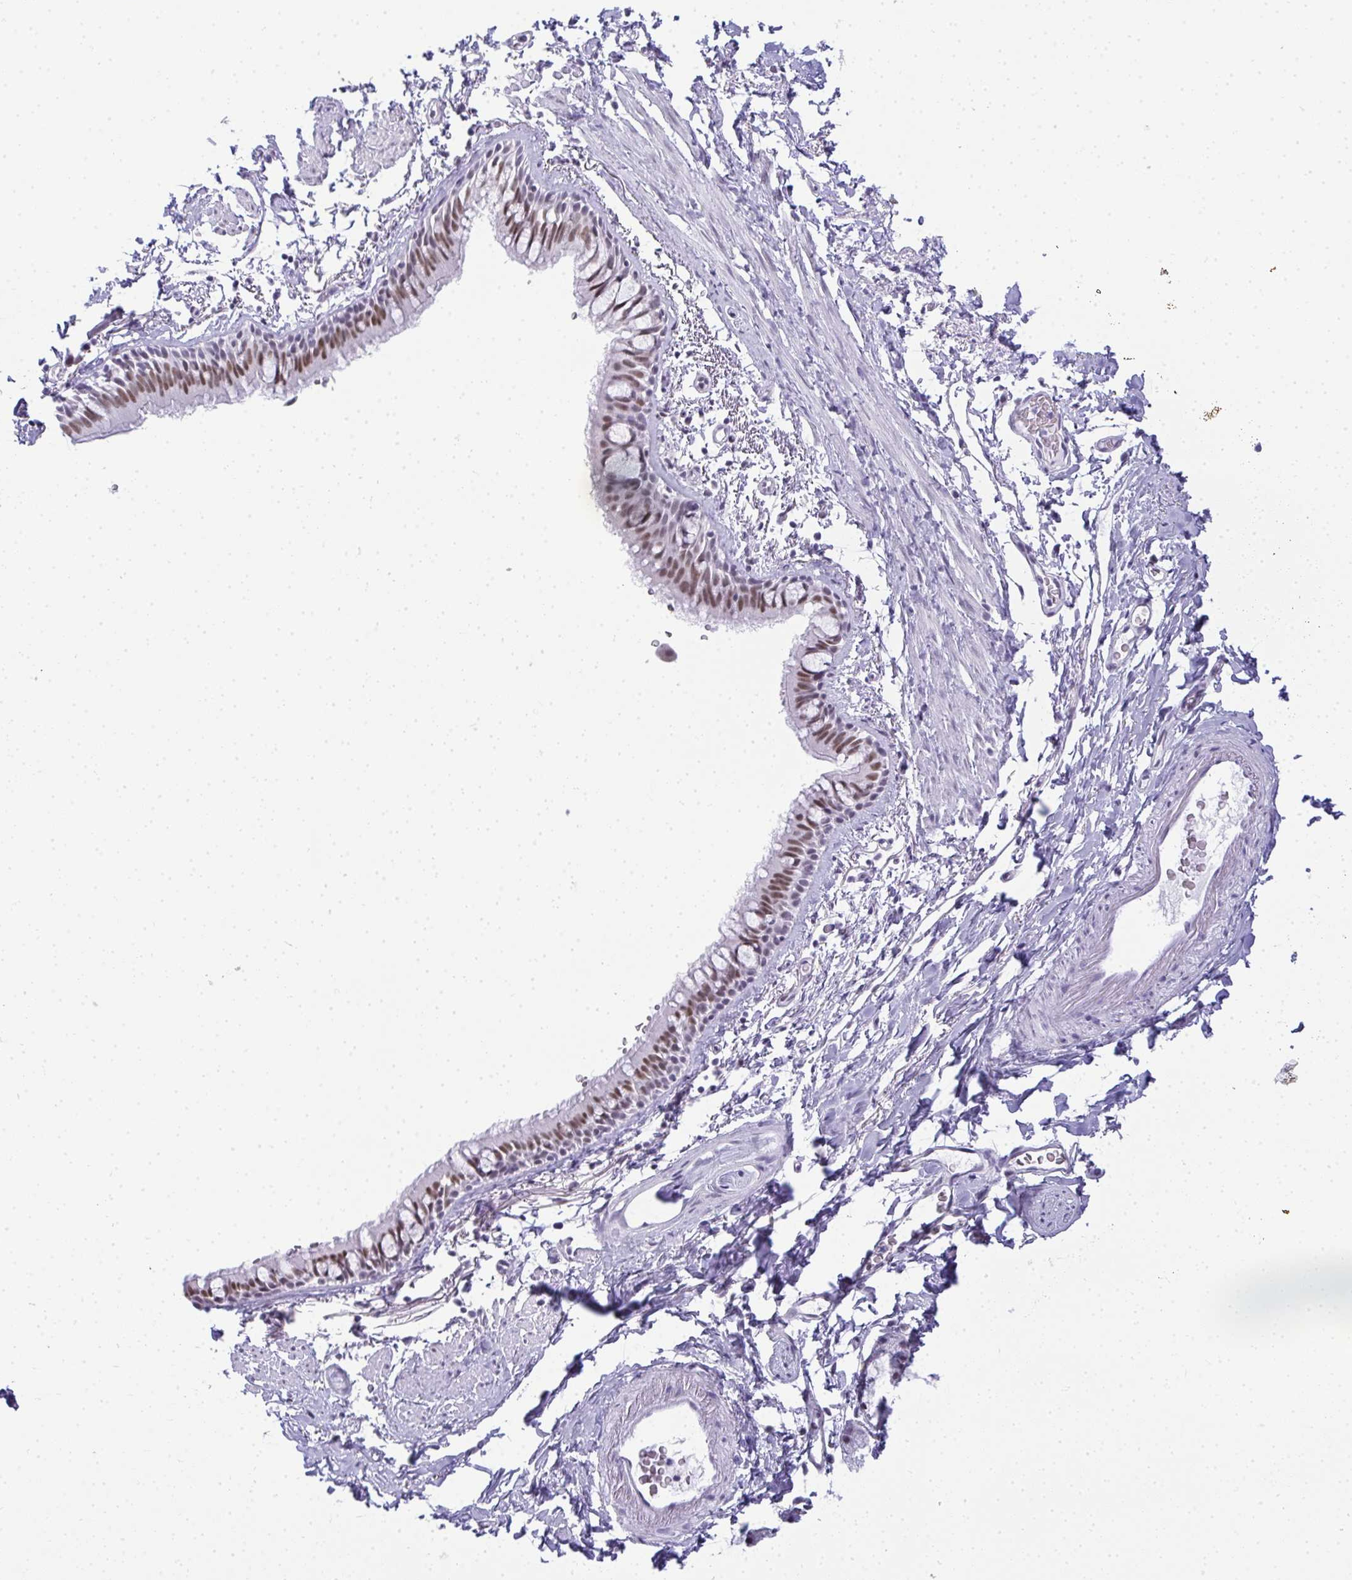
{"staining": {"intensity": "moderate", "quantity": "25%-75%", "location": "nuclear"}, "tissue": "bronchus", "cell_type": "Respiratory epithelial cells", "image_type": "normal", "snomed": [{"axis": "morphology", "description": "Normal tissue, NOS"}, {"axis": "topography", "description": "Lymph node"}, {"axis": "topography", "description": "Cartilage tissue"}, {"axis": "topography", "description": "Bronchus"}], "caption": "This image displays normal bronchus stained with IHC to label a protein in brown. The nuclear of respiratory epithelial cells show moderate positivity for the protein. Nuclei are counter-stained blue.", "gene": "PLA2G1B", "patient": {"sex": "female", "age": 70}}